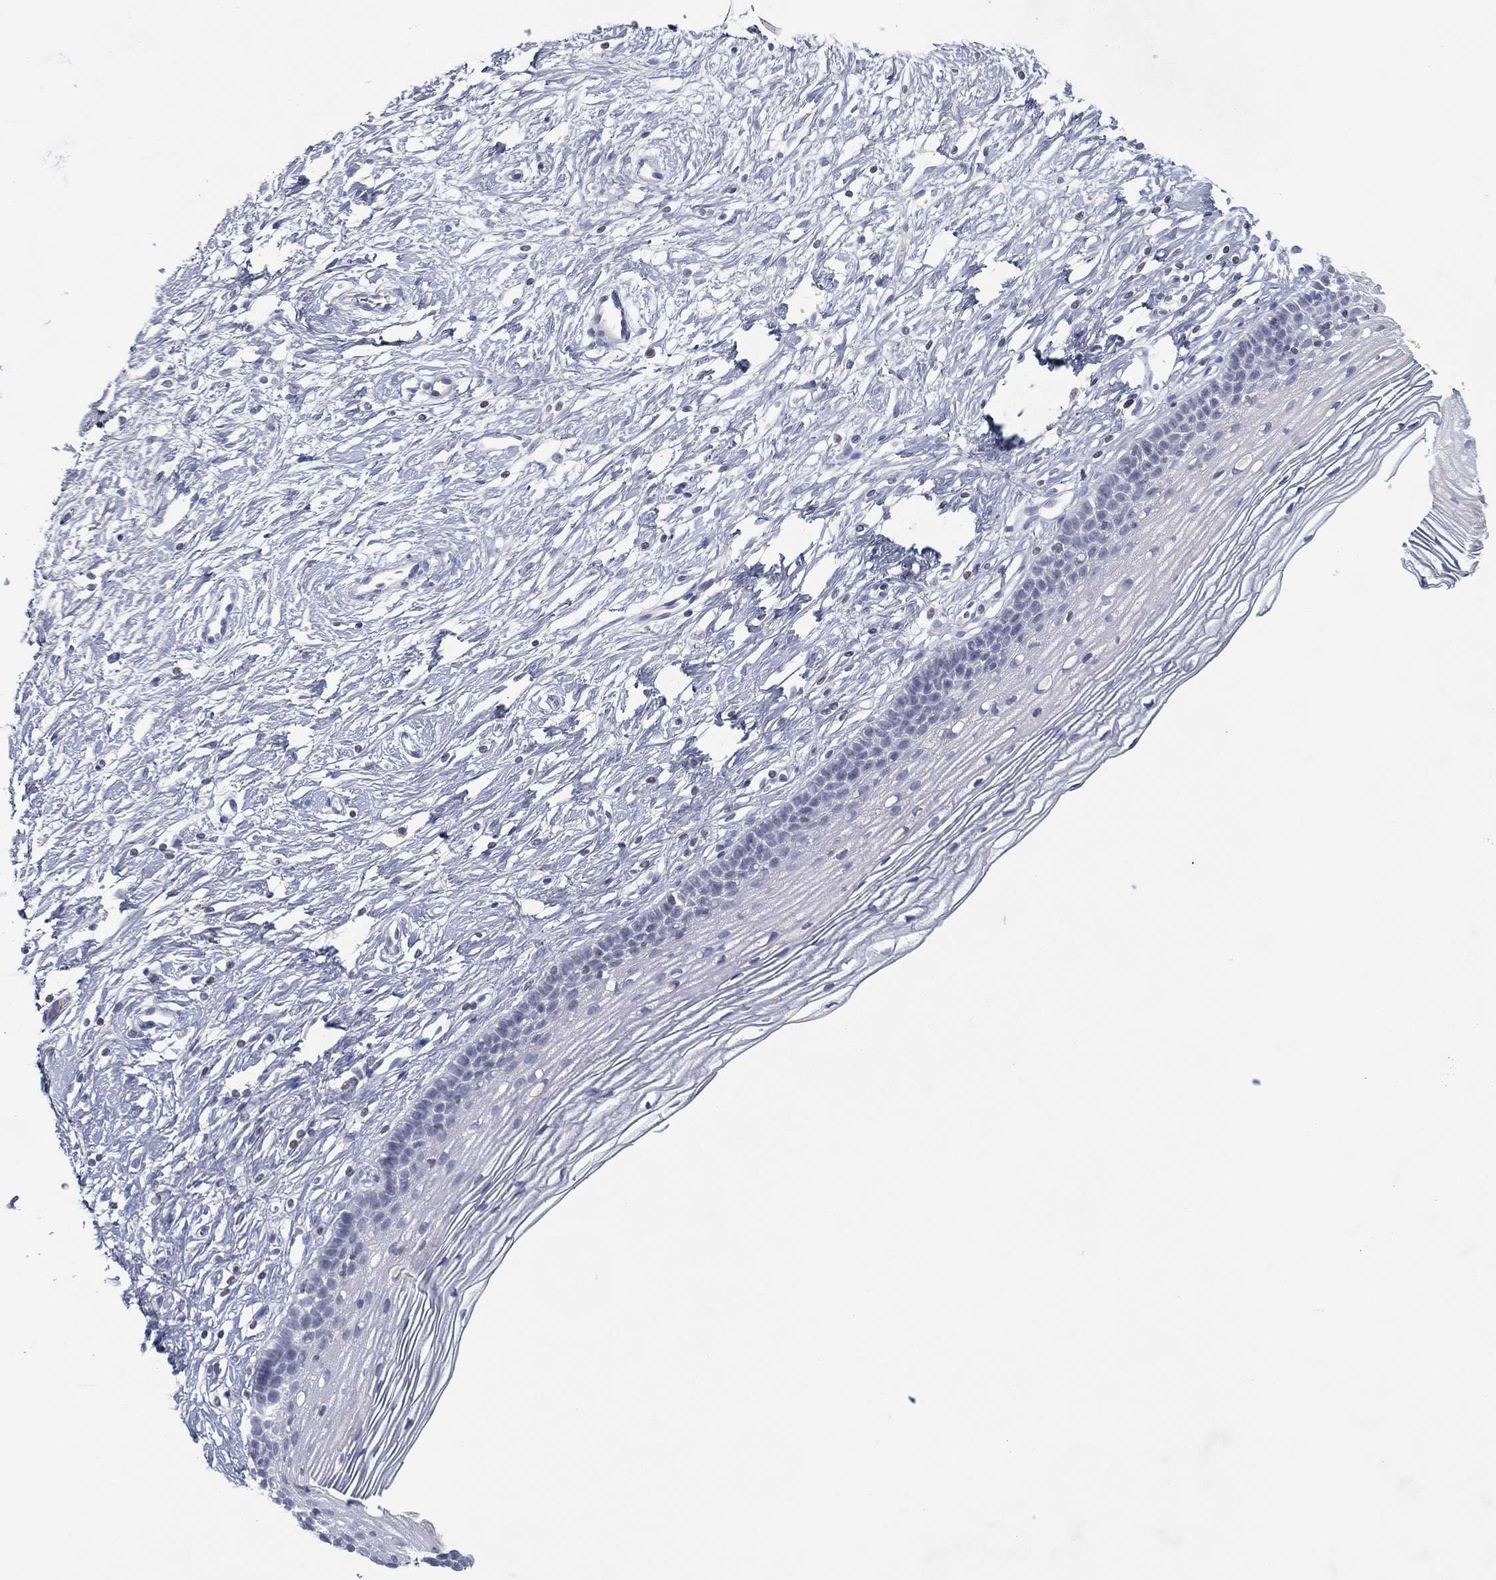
{"staining": {"intensity": "negative", "quantity": "none", "location": "none"}, "tissue": "cervix", "cell_type": "Glandular cells", "image_type": "normal", "snomed": [{"axis": "morphology", "description": "Normal tissue, NOS"}, {"axis": "topography", "description": "Cervix"}], "caption": "High magnification brightfield microscopy of normal cervix stained with DAB (brown) and counterstained with hematoxylin (blue): glandular cells show no significant expression.", "gene": "CPT1B", "patient": {"sex": "female", "age": 39}}